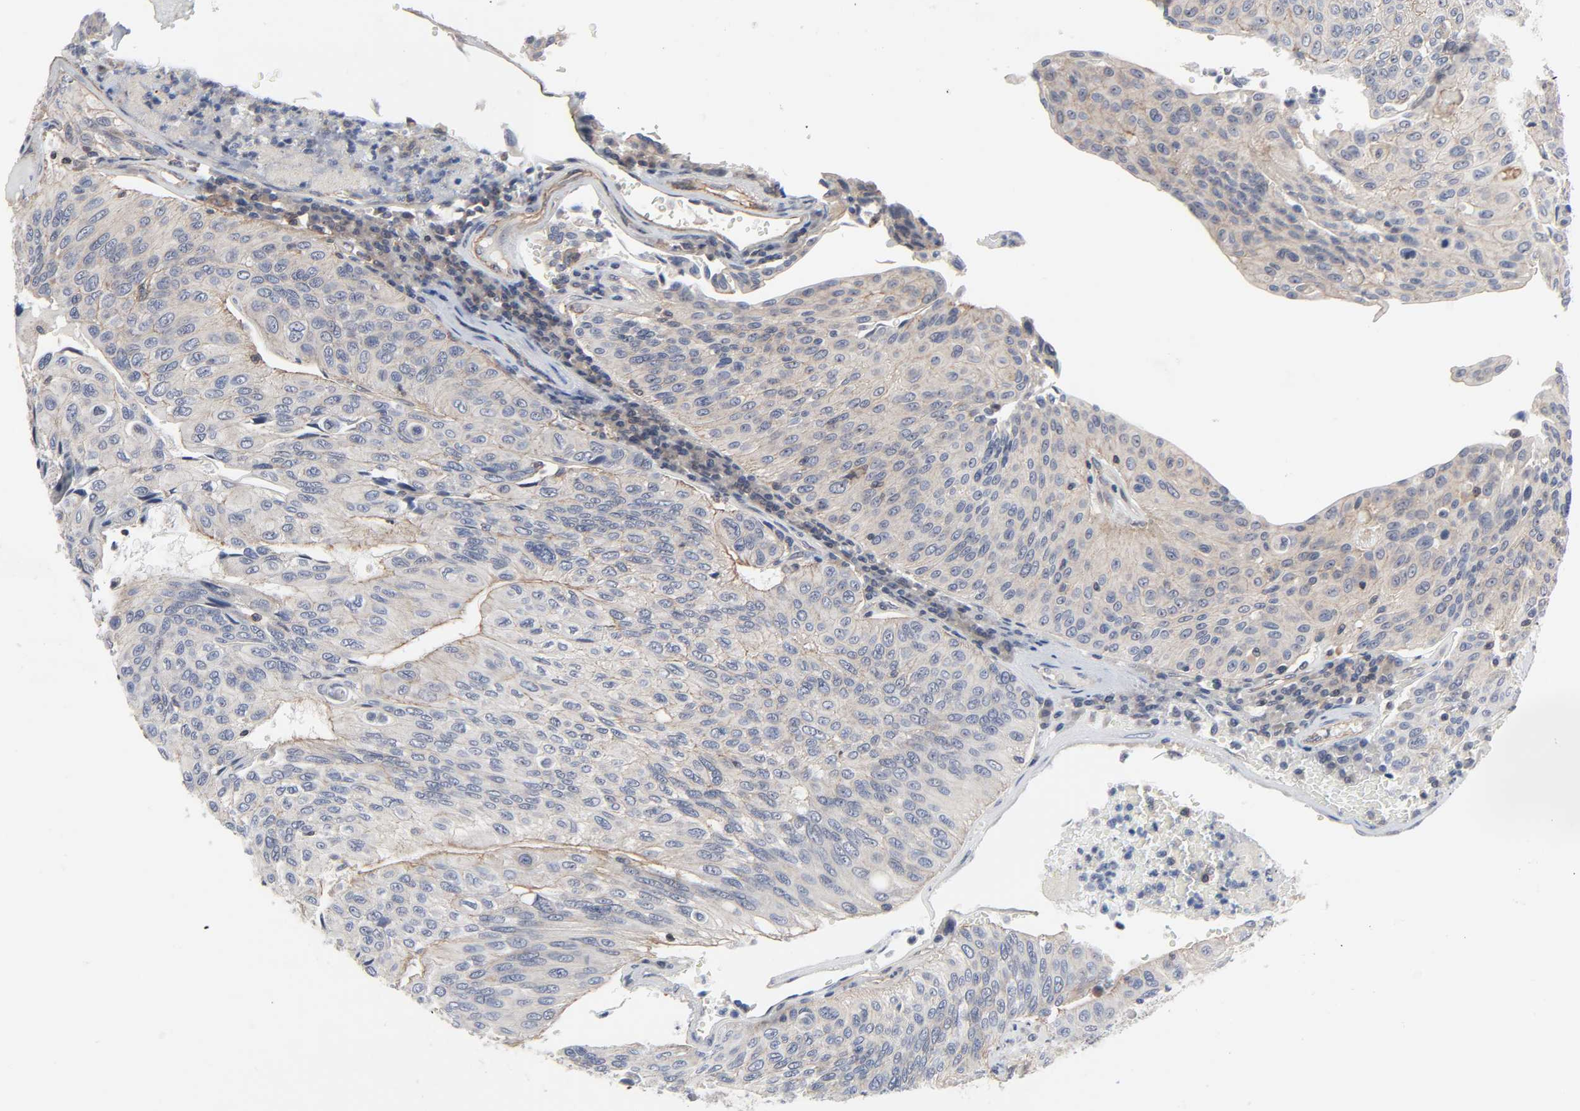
{"staining": {"intensity": "weak", "quantity": "25%-75%", "location": "cytoplasmic/membranous"}, "tissue": "urothelial cancer", "cell_type": "Tumor cells", "image_type": "cancer", "snomed": [{"axis": "morphology", "description": "Urothelial carcinoma, High grade"}, {"axis": "topography", "description": "Urinary bladder"}], "caption": "High-grade urothelial carcinoma stained with a brown dye demonstrates weak cytoplasmic/membranous positive positivity in approximately 25%-75% of tumor cells.", "gene": "DDX10", "patient": {"sex": "male", "age": 66}}